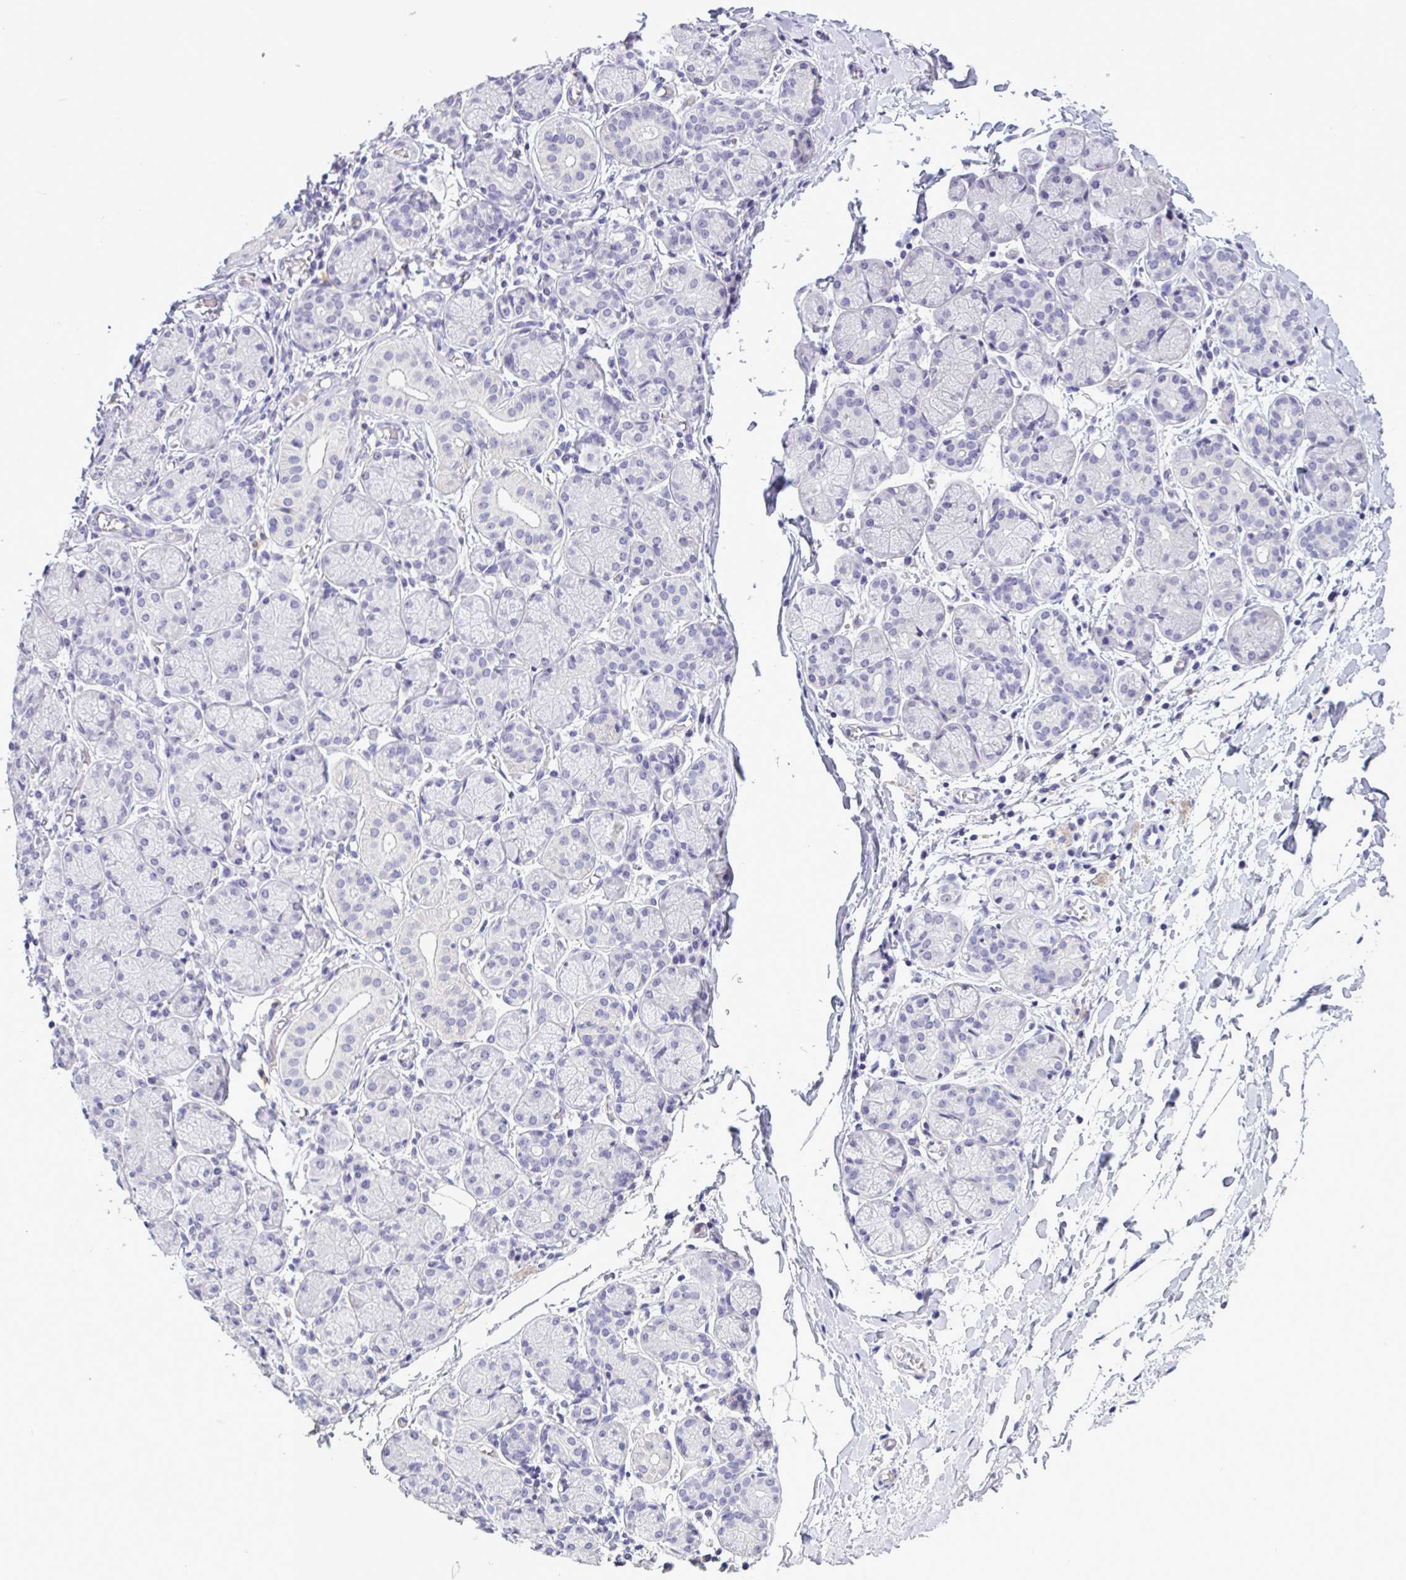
{"staining": {"intensity": "negative", "quantity": "none", "location": "none"}, "tissue": "salivary gland", "cell_type": "Glandular cells", "image_type": "normal", "snomed": [{"axis": "morphology", "description": "Normal tissue, NOS"}, {"axis": "topography", "description": "Salivary gland"}], "caption": "This micrograph is of unremarkable salivary gland stained with immunohistochemistry (IHC) to label a protein in brown with the nuclei are counter-stained blue. There is no positivity in glandular cells.", "gene": "YBX2", "patient": {"sex": "female", "age": 24}}